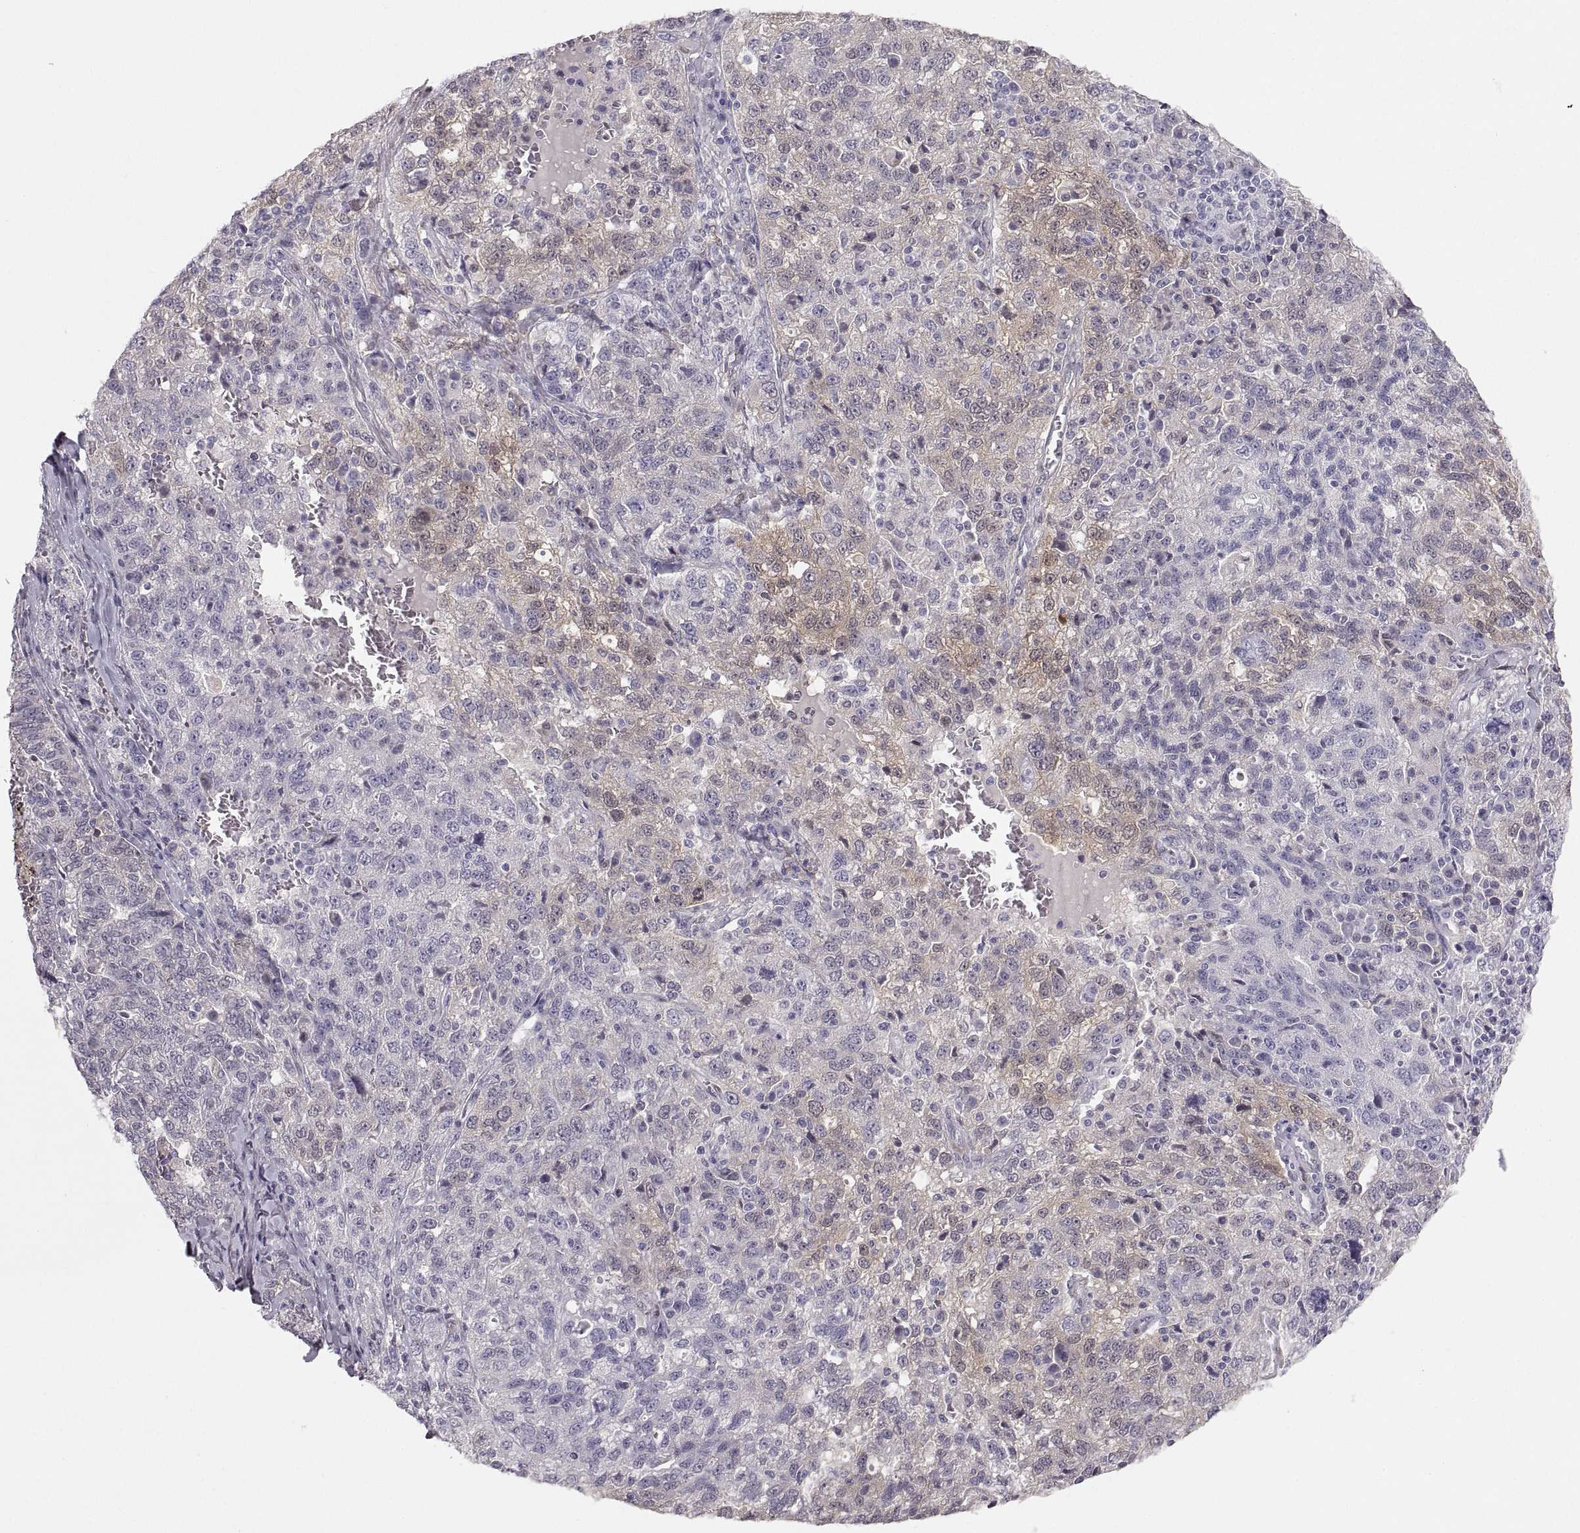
{"staining": {"intensity": "negative", "quantity": "none", "location": "none"}, "tissue": "ovarian cancer", "cell_type": "Tumor cells", "image_type": "cancer", "snomed": [{"axis": "morphology", "description": "Cystadenocarcinoma, serous, NOS"}, {"axis": "topography", "description": "Ovary"}], "caption": "High magnification brightfield microscopy of ovarian cancer (serous cystadenocarcinoma) stained with DAB (brown) and counterstained with hematoxylin (blue): tumor cells show no significant positivity. Brightfield microscopy of immunohistochemistry (IHC) stained with DAB (3,3'-diaminobenzidine) (brown) and hematoxylin (blue), captured at high magnification.", "gene": "PGM5", "patient": {"sex": "female", "age": 71}}